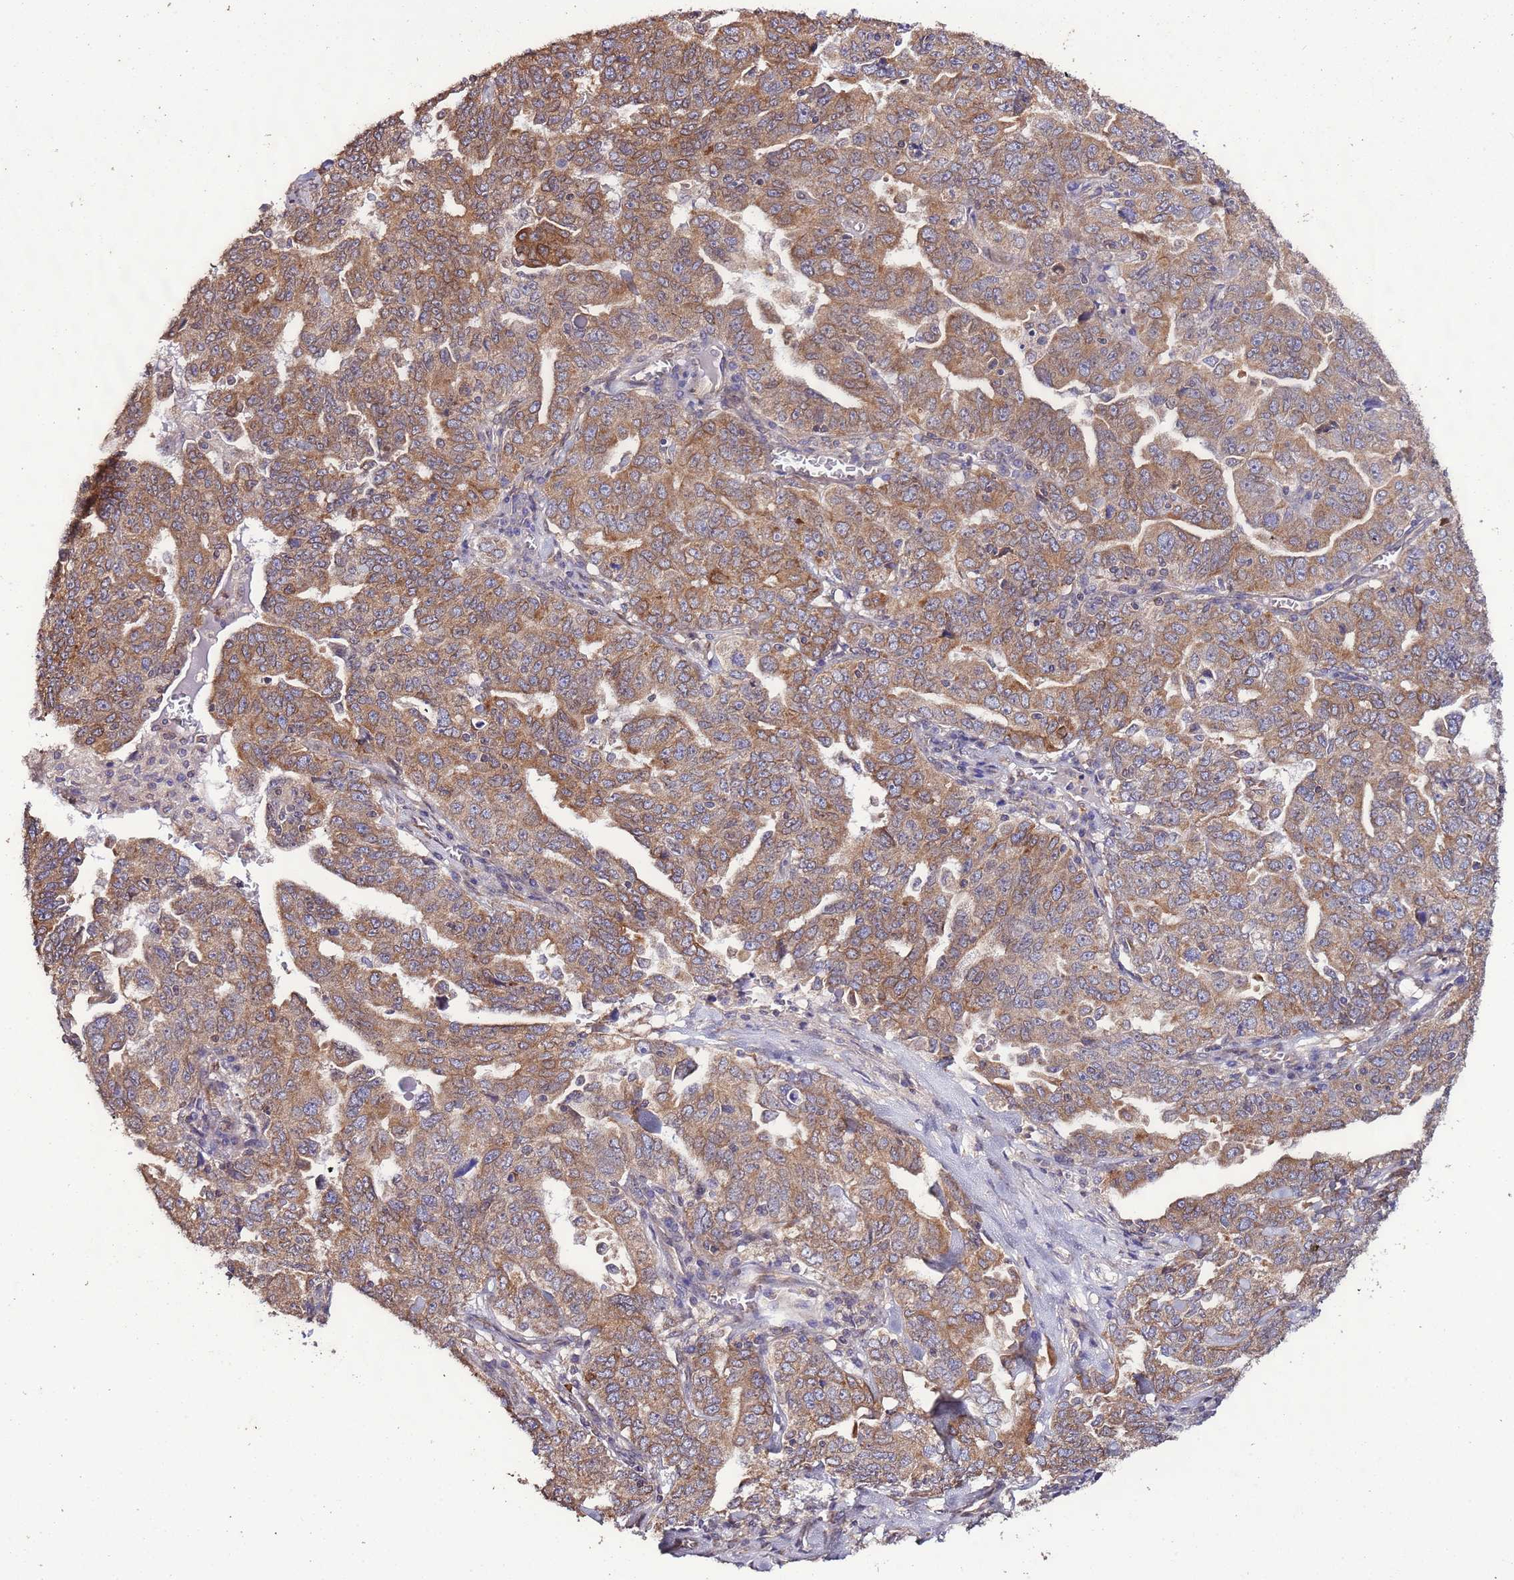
{"staining": {"intensity": "moderate", "quantity": ">75%", "location": "cytoplasmic/membranous"}, "tissue": "ovarian cancer", "cell_type": "Tumor cells", "image_type": "cancer", "snomed": [{"axis": "morphology", "description": "Carcinoma, endometroid"}, {"axis": "topography", "description": "Ovary"}], "caption": "Human ovarian endometroid carcinoma stained for a protein (brown) demonstrates moderate cytoplasmic/membranous positive staining in about >75% of tumor cells.", "gene": "SLC41A3", "patient": {"sex": "female", "age": 62}}